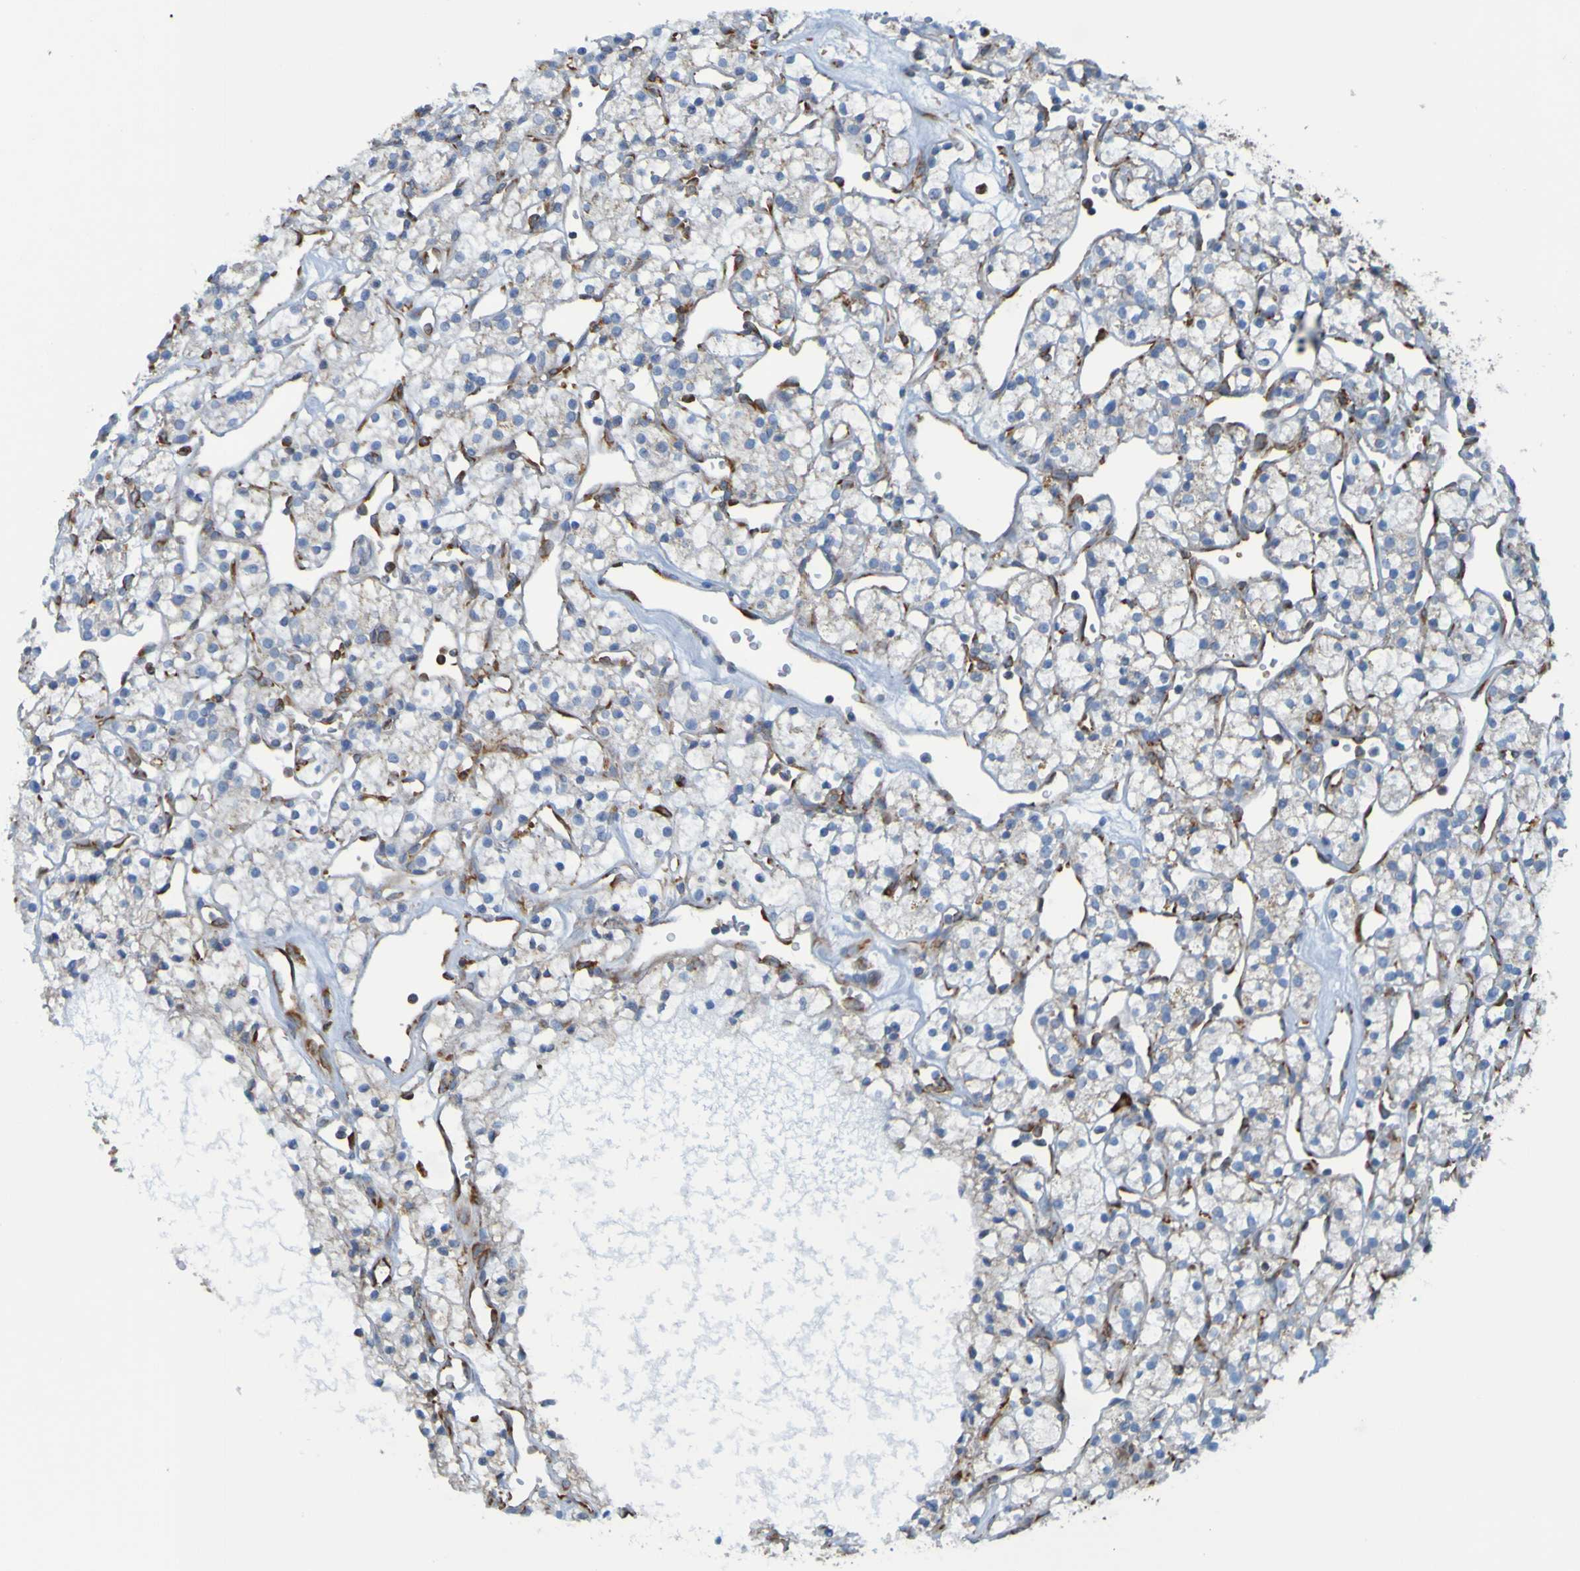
{"staining": {"intensity": "negative", "quantity": "none", "location": "none"}, "tissue": "renal cancer", "cell_type": "Tumor cells", "image_type": "cancer", "snomed": [{"axis": "morphology", "description": "Adenocarcinoma, NOS"}, {"axis": "topography", "description": "Kidney"}], "caption": "This is a photomicrograph of immunohistochemistry staining of renal adenocarcinoma, which shows no staining in tumor cells.", "gene": "SSR1", "patient": {"sex": "female", "age": 60}}